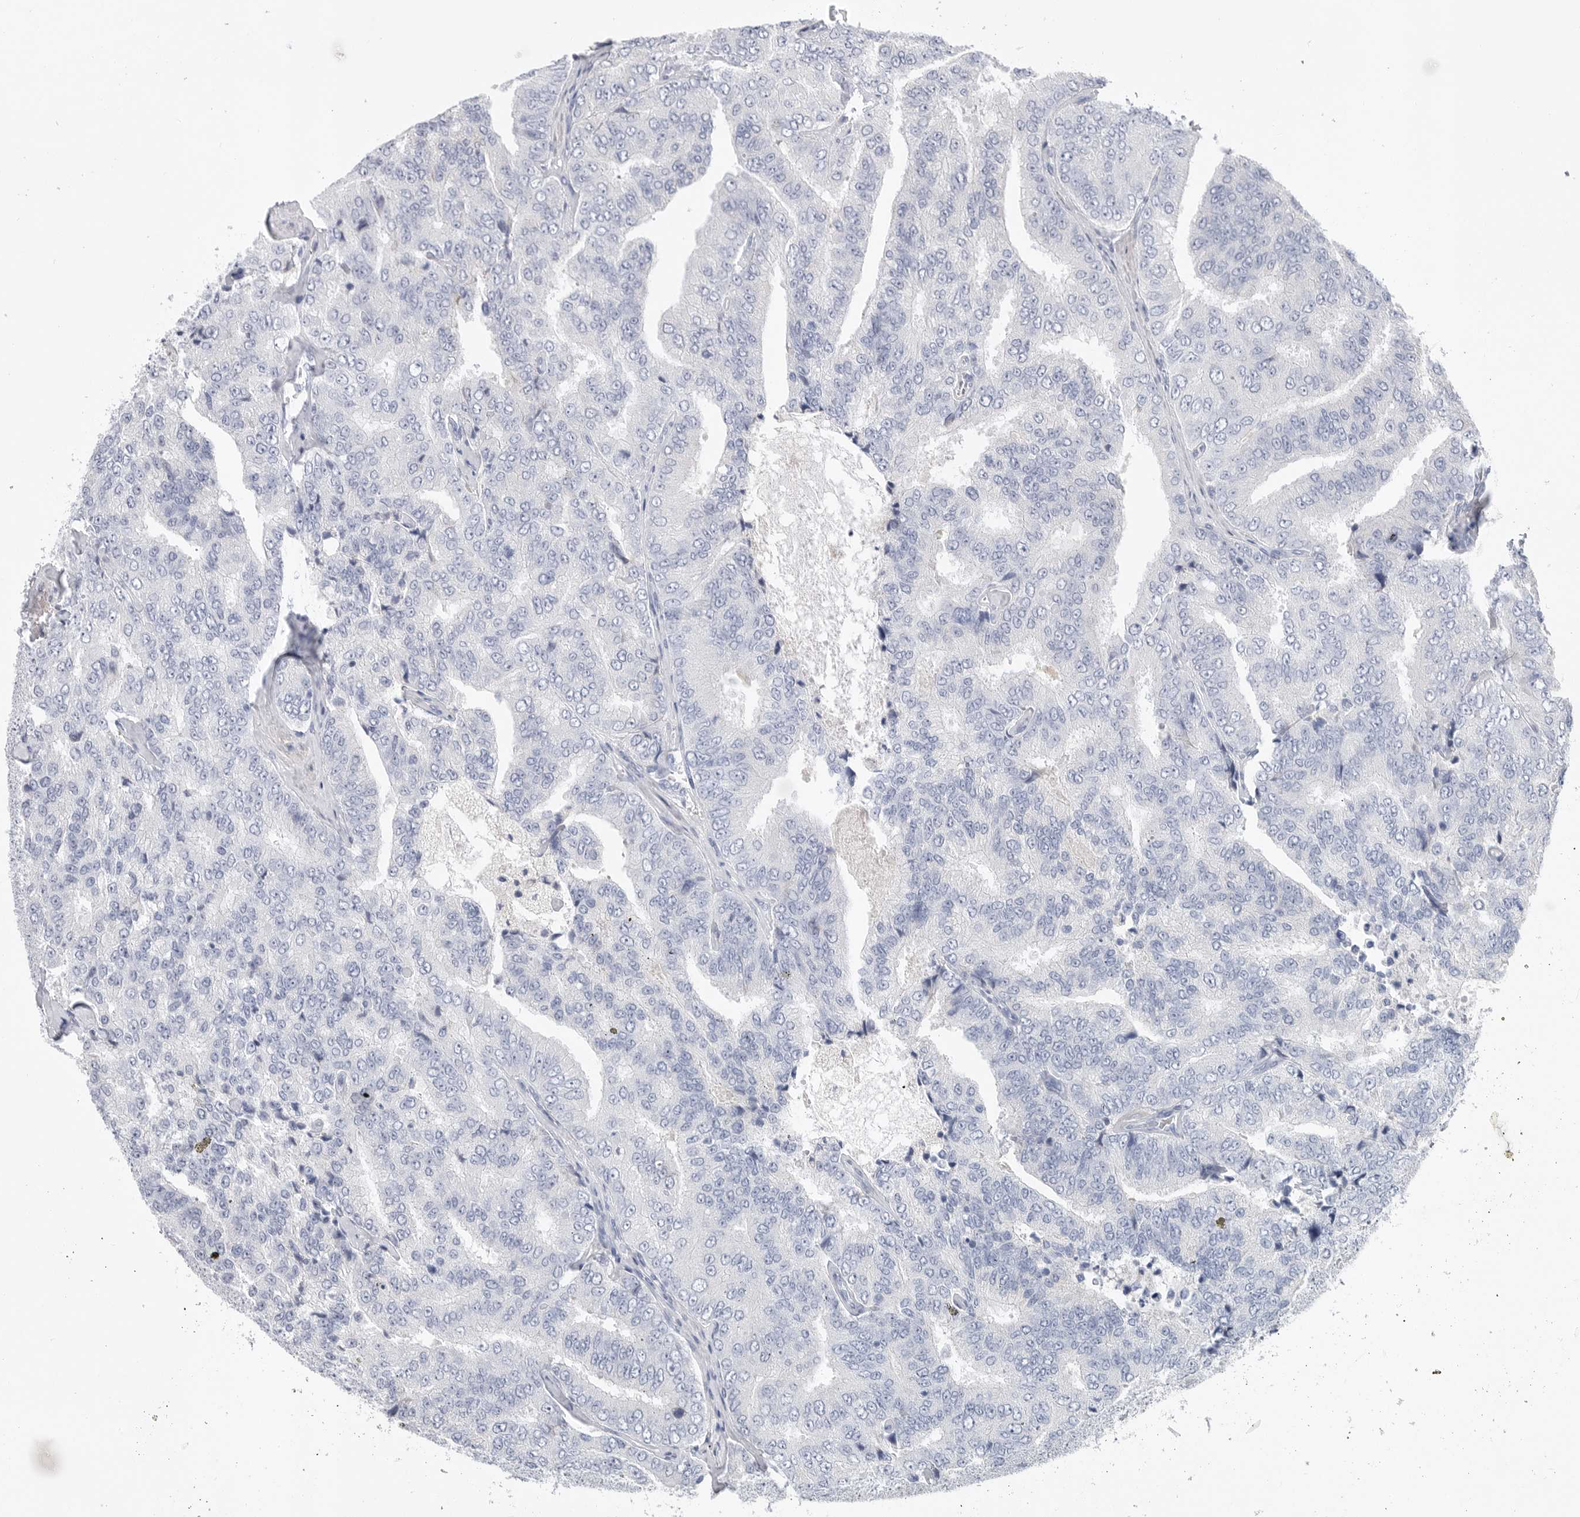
{"staining": {"intensity": "negative", "quantity": "none", "location": "none"}, "tissue": "prostate cancer", "cell_type": "Tumor cells", "image_type": "cancer", "snomed": [{"axis": "morphology", "description": "Adenocarcinoma, High grade"}, {"axis": "topography", "description": "Prostate"}], "caption": "High magnification brightfield microscopy of prostate high-grade adenocarcinoma stained with DAB (brown) and counterstained with hematoxylin (blue): tumor cells show no significant positivity.", "gene": "CAMK2B", "patient": {"sex": "male", "age": 58}}